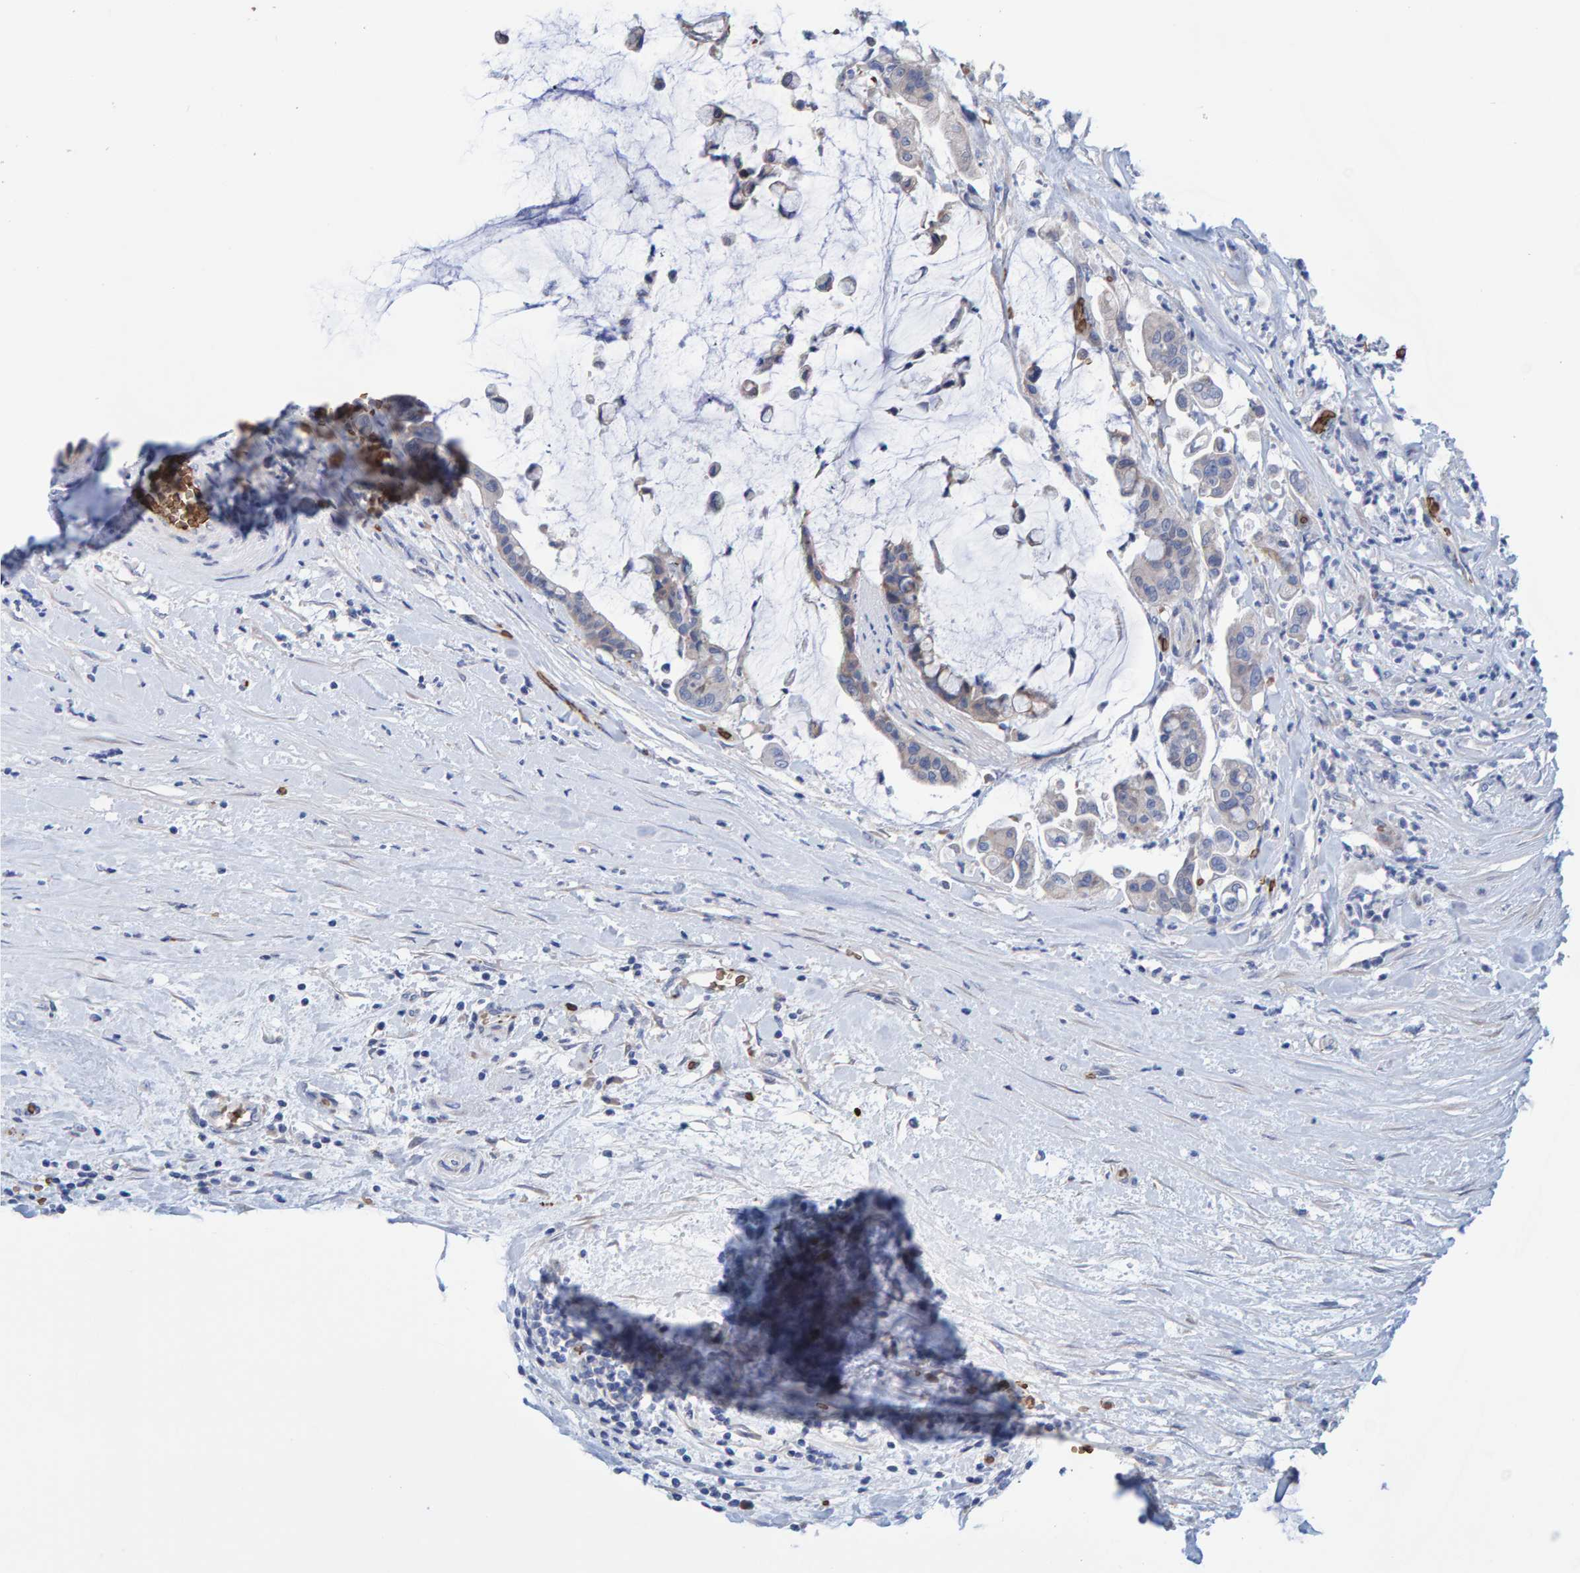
{"staining": {"intensity": "weak", "quantity": ">75%", "location": "cytoplasmic/membranous"}, "tissue": "pancreatic cancer", "cell_type": "Tumor cells", "image_type": "cancer", "snomed": [{"axis": "morphology", "description": "Adenocarcinoma, NOS"}, {"axis": "topography", "description": "Pancreas"}], "caption": "About >75% of tumor cells in pancreatic adenocarcinoma exhibit weak cytoplasmic/membranous protein staining as visualized by brown immunohistochemical staining.", "gene": "VPS9D1", "patient": {"sex": "male", "age": 41}}